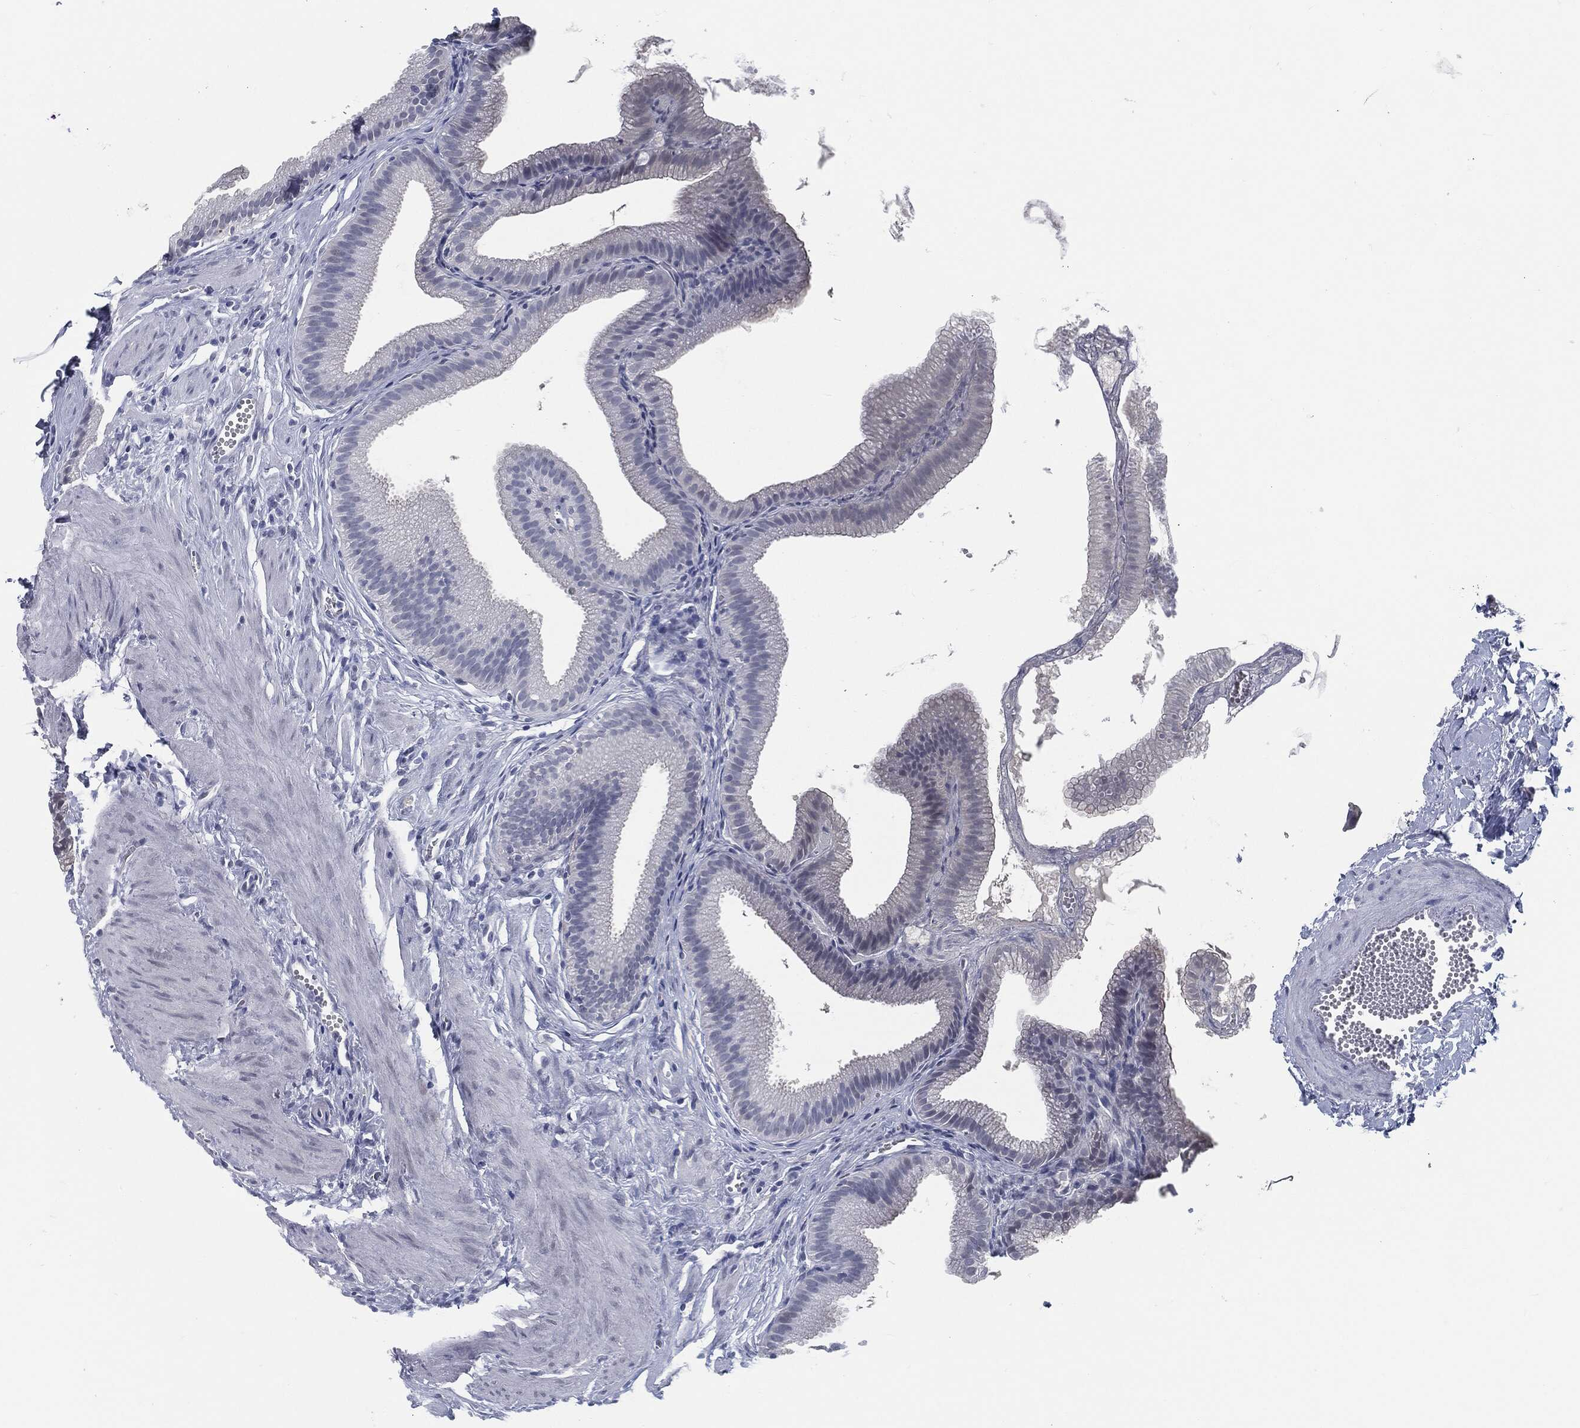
{"staining": {"intensity": "strong", "quantity": "25%-75%", "location": "cytoplasmic/membranous"}, "tissue": "gallbladder", "cell_type": "Glandular cells", "image_type": "normal", "snomed": [{"axis": "morphology", "description": "Normal tissue, NOS"}, {"axis": "topography", "description": "Gallbladder"}], "caption": "The image shows immunohistochemical staining of unremarkable gallbladder. There is strong cytoplasmic/membranous expression is identified in about 25%-75% of glandular cells.", "gene": "PROM1", "patient": {"sex": "male", "age": 38}}